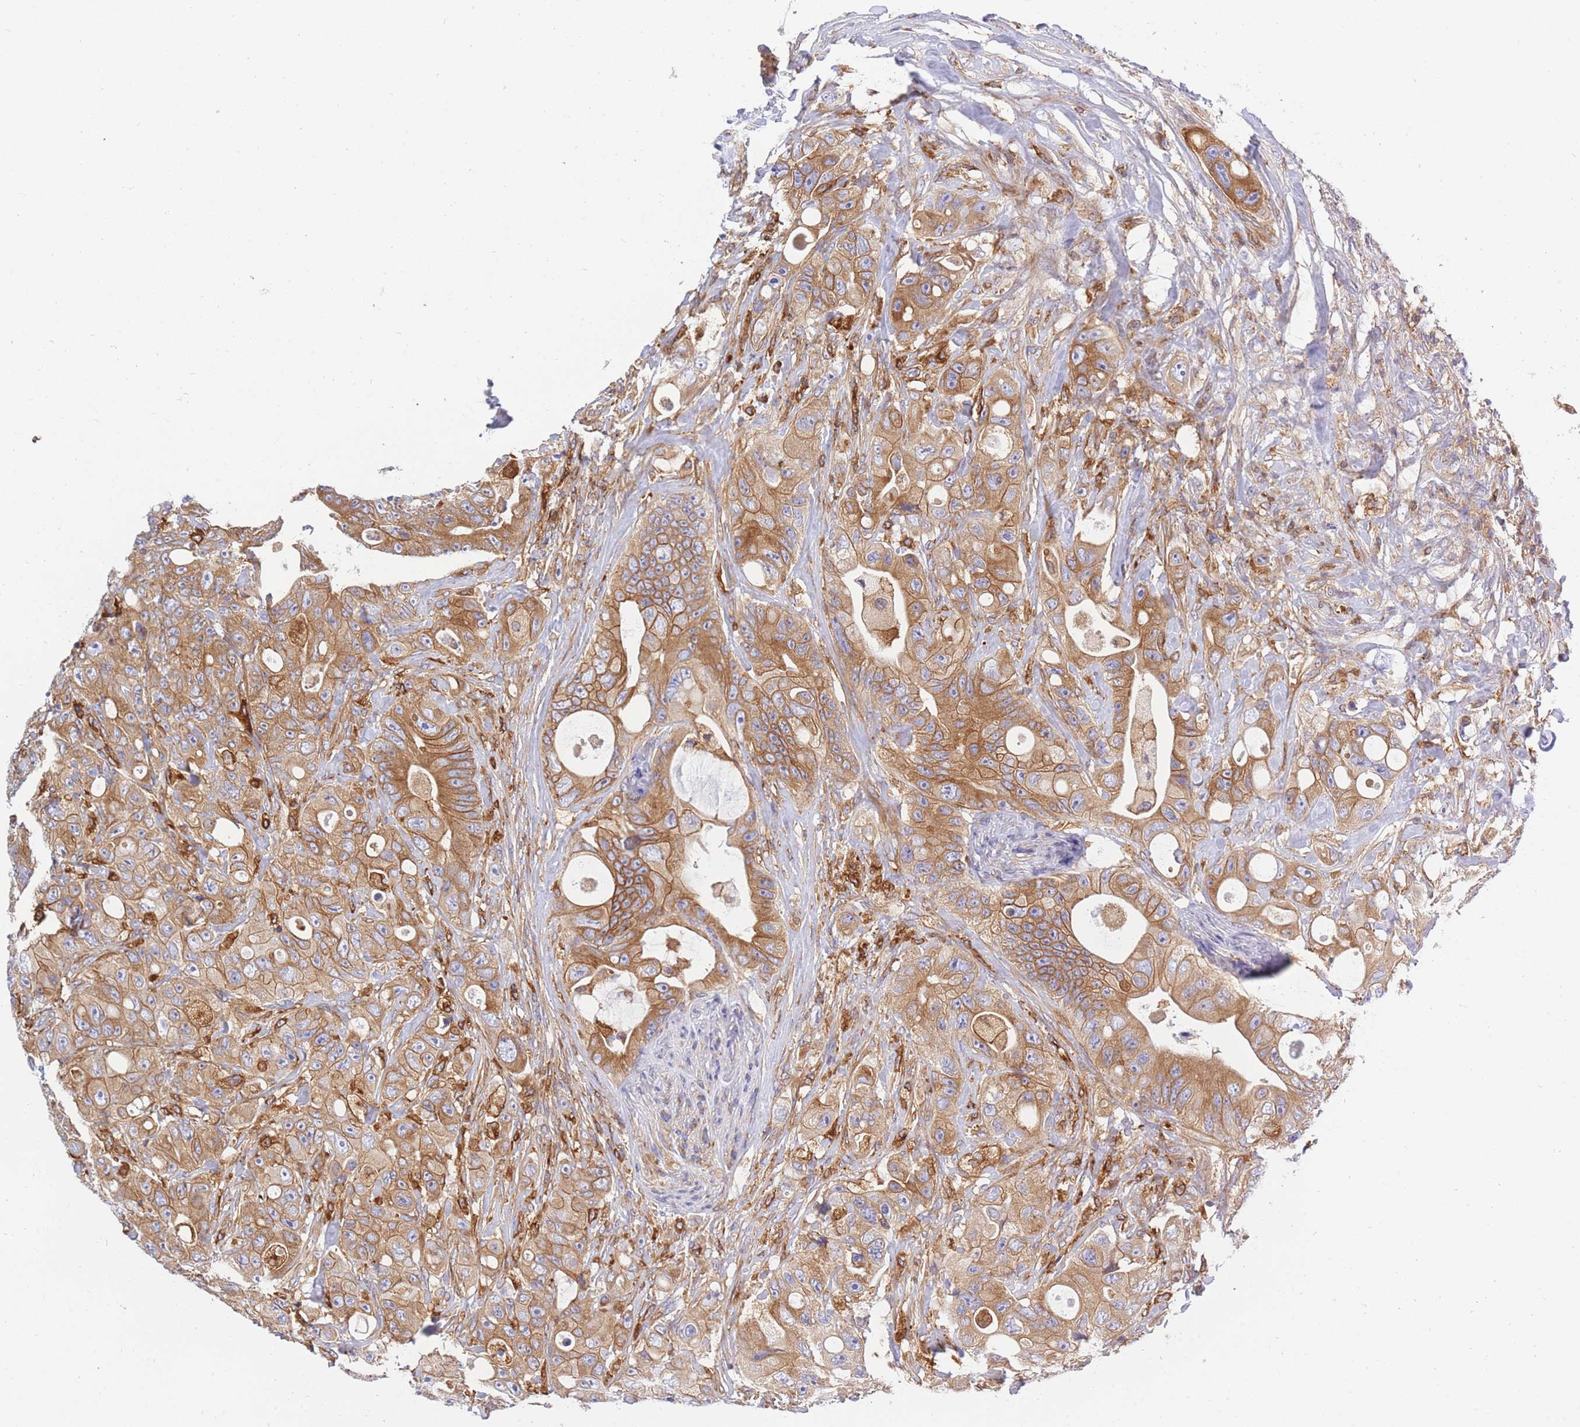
{"staining": {"intensity": "moderate", "quantity": ">75%", "location": "cytoplasmic/membranous"}, "tissue": "colorectal cancer", "cell_type": "Tumor cells", "image_type": "cancer", "snomed": [{"axis": "morphology", "description": "Adenocarcinoma, NOS"}, {"axis": "topography", "description": "Colon"}], "caption": "This is an image of immunohistochemistry (IHC) staining of adenocarcinoma (colorectal), which shows moderate positivity in the cytoplasmic/membranous of tumor cells.", "gene": "REM1", "patient": {"sex": "female", "age": 46}}